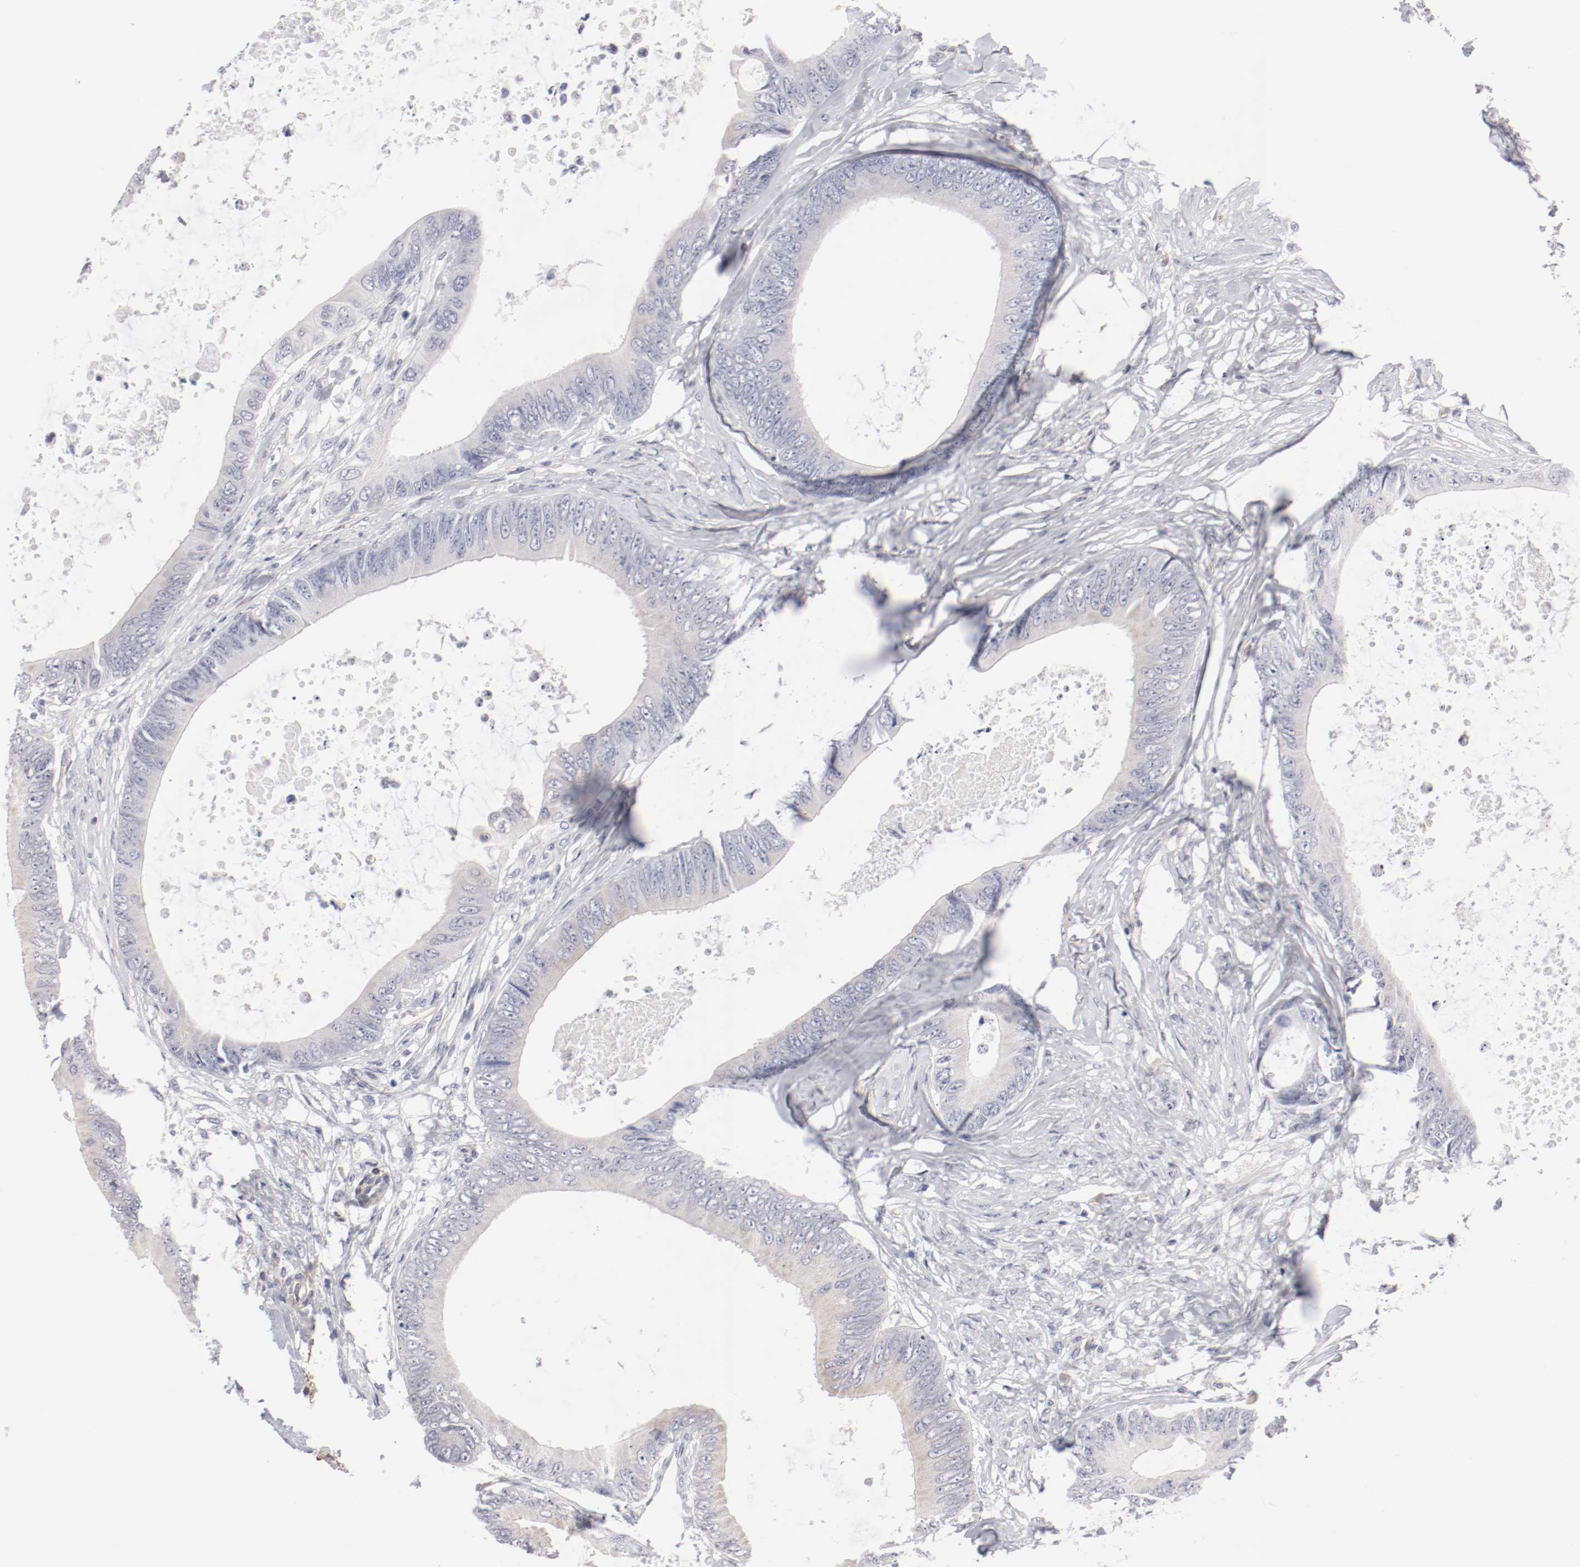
{"staining": {"intensity": "weak", "quantity": "25%-75%", "location": "cytoplasmic/membranous"}, "tissue": "colorectal cancer", "cell_type": "Tumor cells", "image_type": "cancer", "snomed": [{"axis": "morphology", "description": "Normal tissue, NOS"}, {"axis": "morphology", "description": "Adenocarcinoma, NOS"}, {"axis": "topography", "description": "Rectum"}, {"axis": "topography", "description": "Peripheral nerve tissue"}], "caption": "An image of human colorectal cancer stained for a protein exhibits weak cytoplasmic/membranous brown staining in tumor cells.", "gene": "LAX1", "patient": {"sex": "female", "age": 77}}